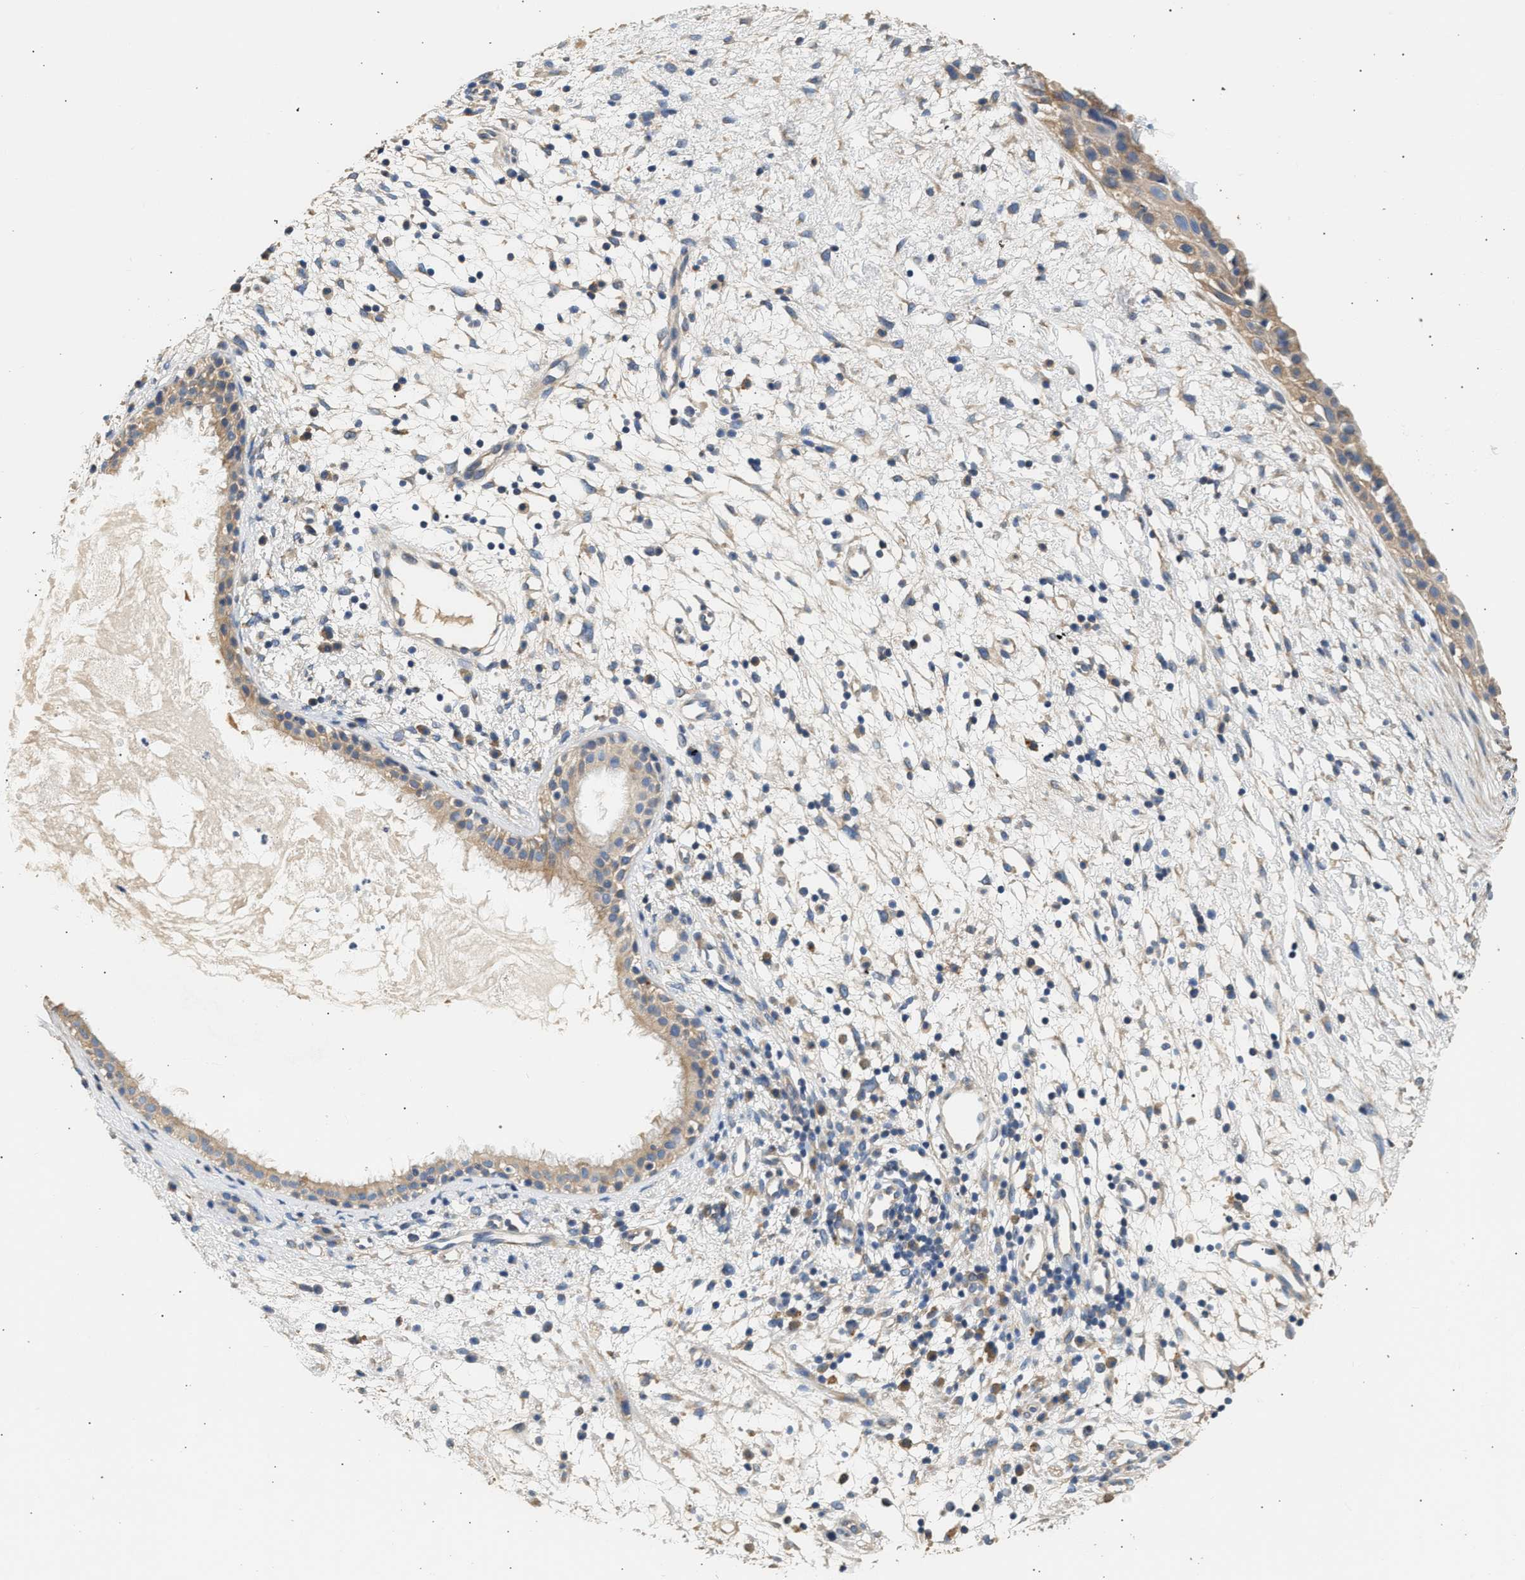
{"staining": {"intensity": "weak", "quantity": ">75%", "location": "cytoplasmic/membranous"}, "tissue": "nasopharynx", "cell_type": "Respiratory epithelial cells", "image_type": "normal", "snomed": [{"axis": "morphology", "description": "Normal tissue, NOS"}, {"axis": "topography", "description": "Nasopharynx"}], "caption": "The photomicrograph shows staining of normal nasopharynx, revealing weak cytoplasmic/membranous protein staining (brown color) within respiratory epithelial cells. (DAB IHC, brown staining for protein, blue staining for nuclei).", "gene": "WDR31", "patient": {"sex": "male", "age": 22}}